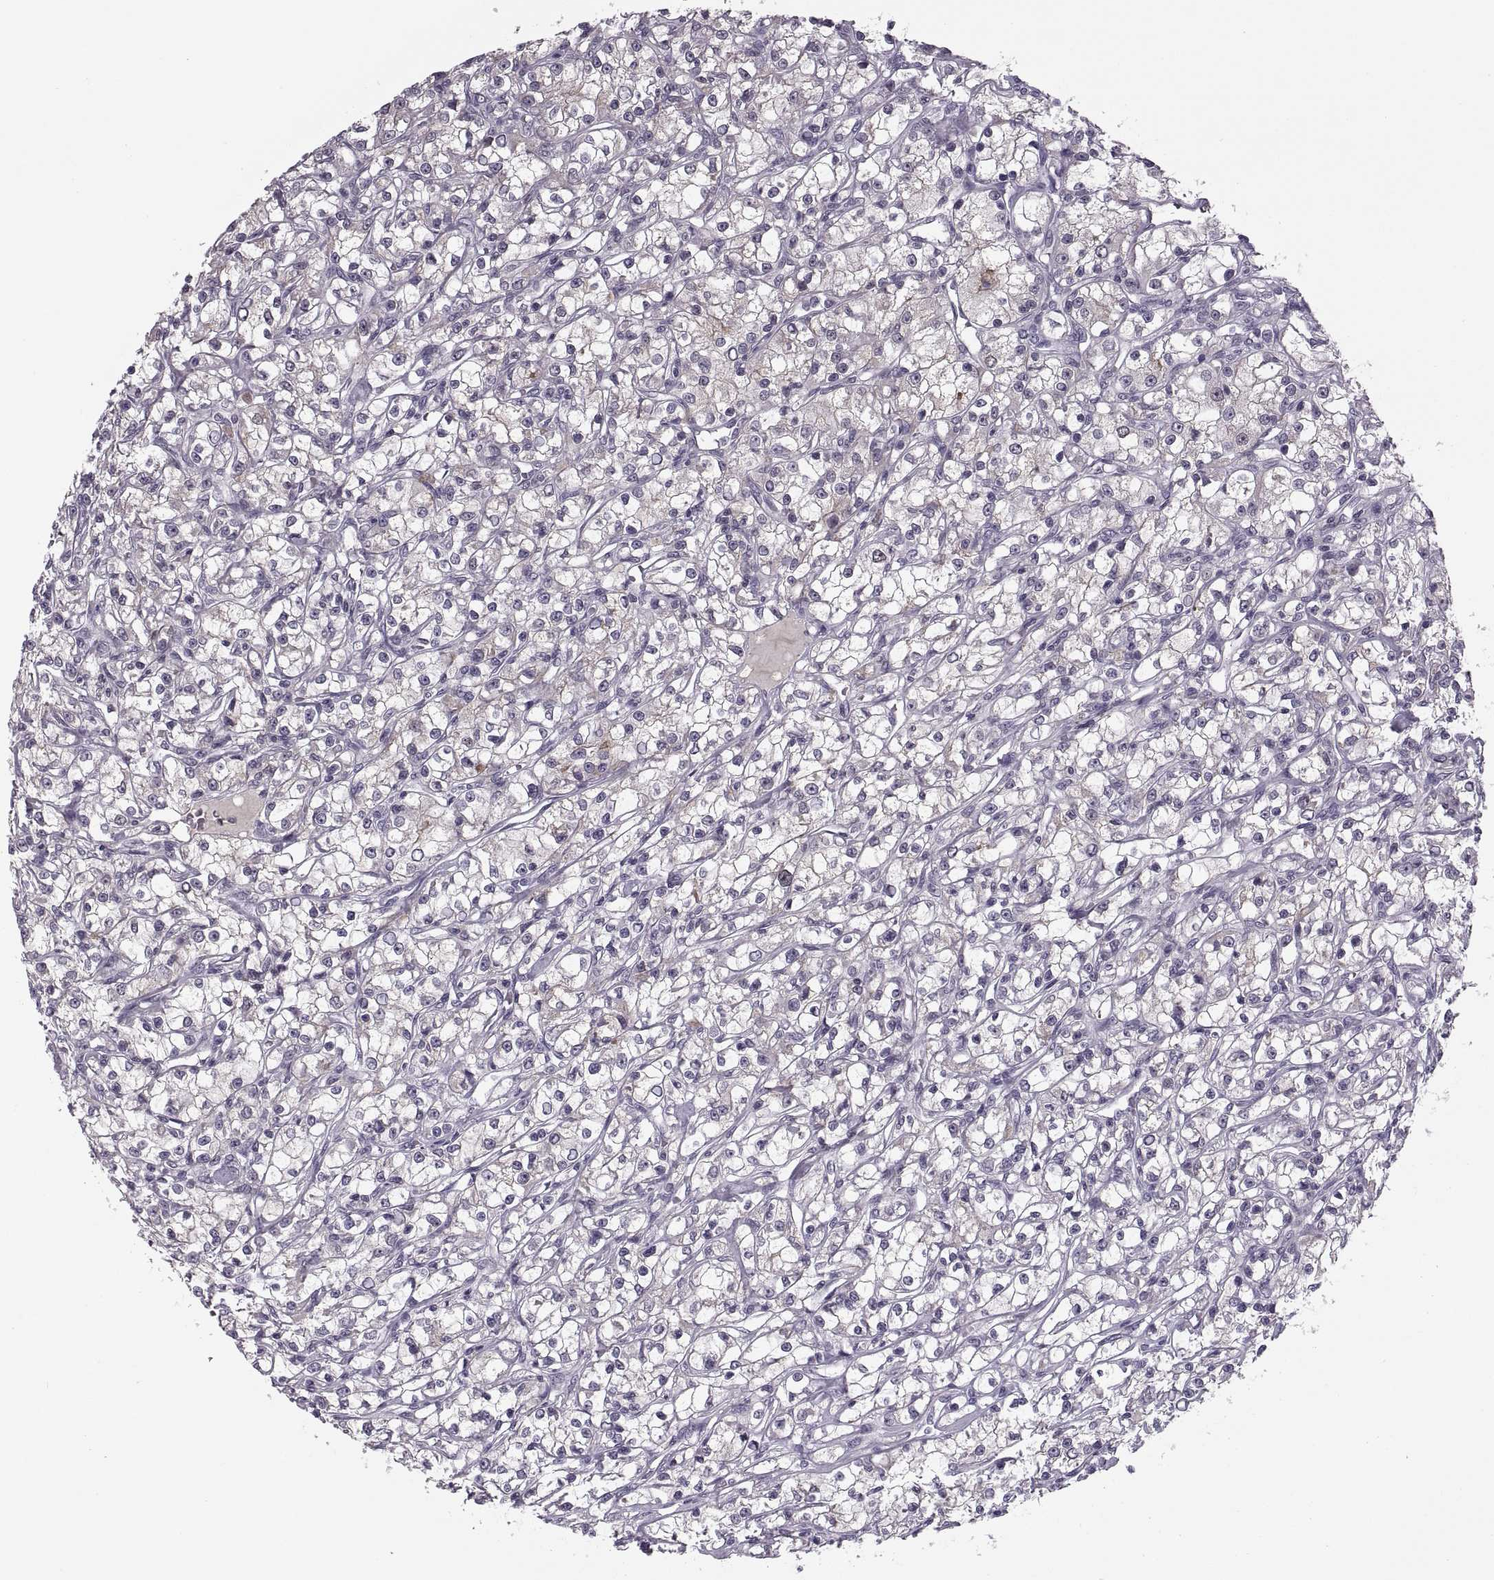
{"staining": {"intensity": "negative", "quantity": "none", "location": "none"}, "tissue": "renal cancer", "cell_type": "Tumor cells", "image_type": "cancer", "snomed": [{"axis": "morphology", "description": "Adenocarcinoma, NOS"}, {"axis": "topography", "description": "Kidney"}], "caption": "Tumor cells are negative for brown protein staining in renal cancer (adenocarcinoma).", "gene": "CACNA1F", "patient": {"sex": "female", "age": 59}}